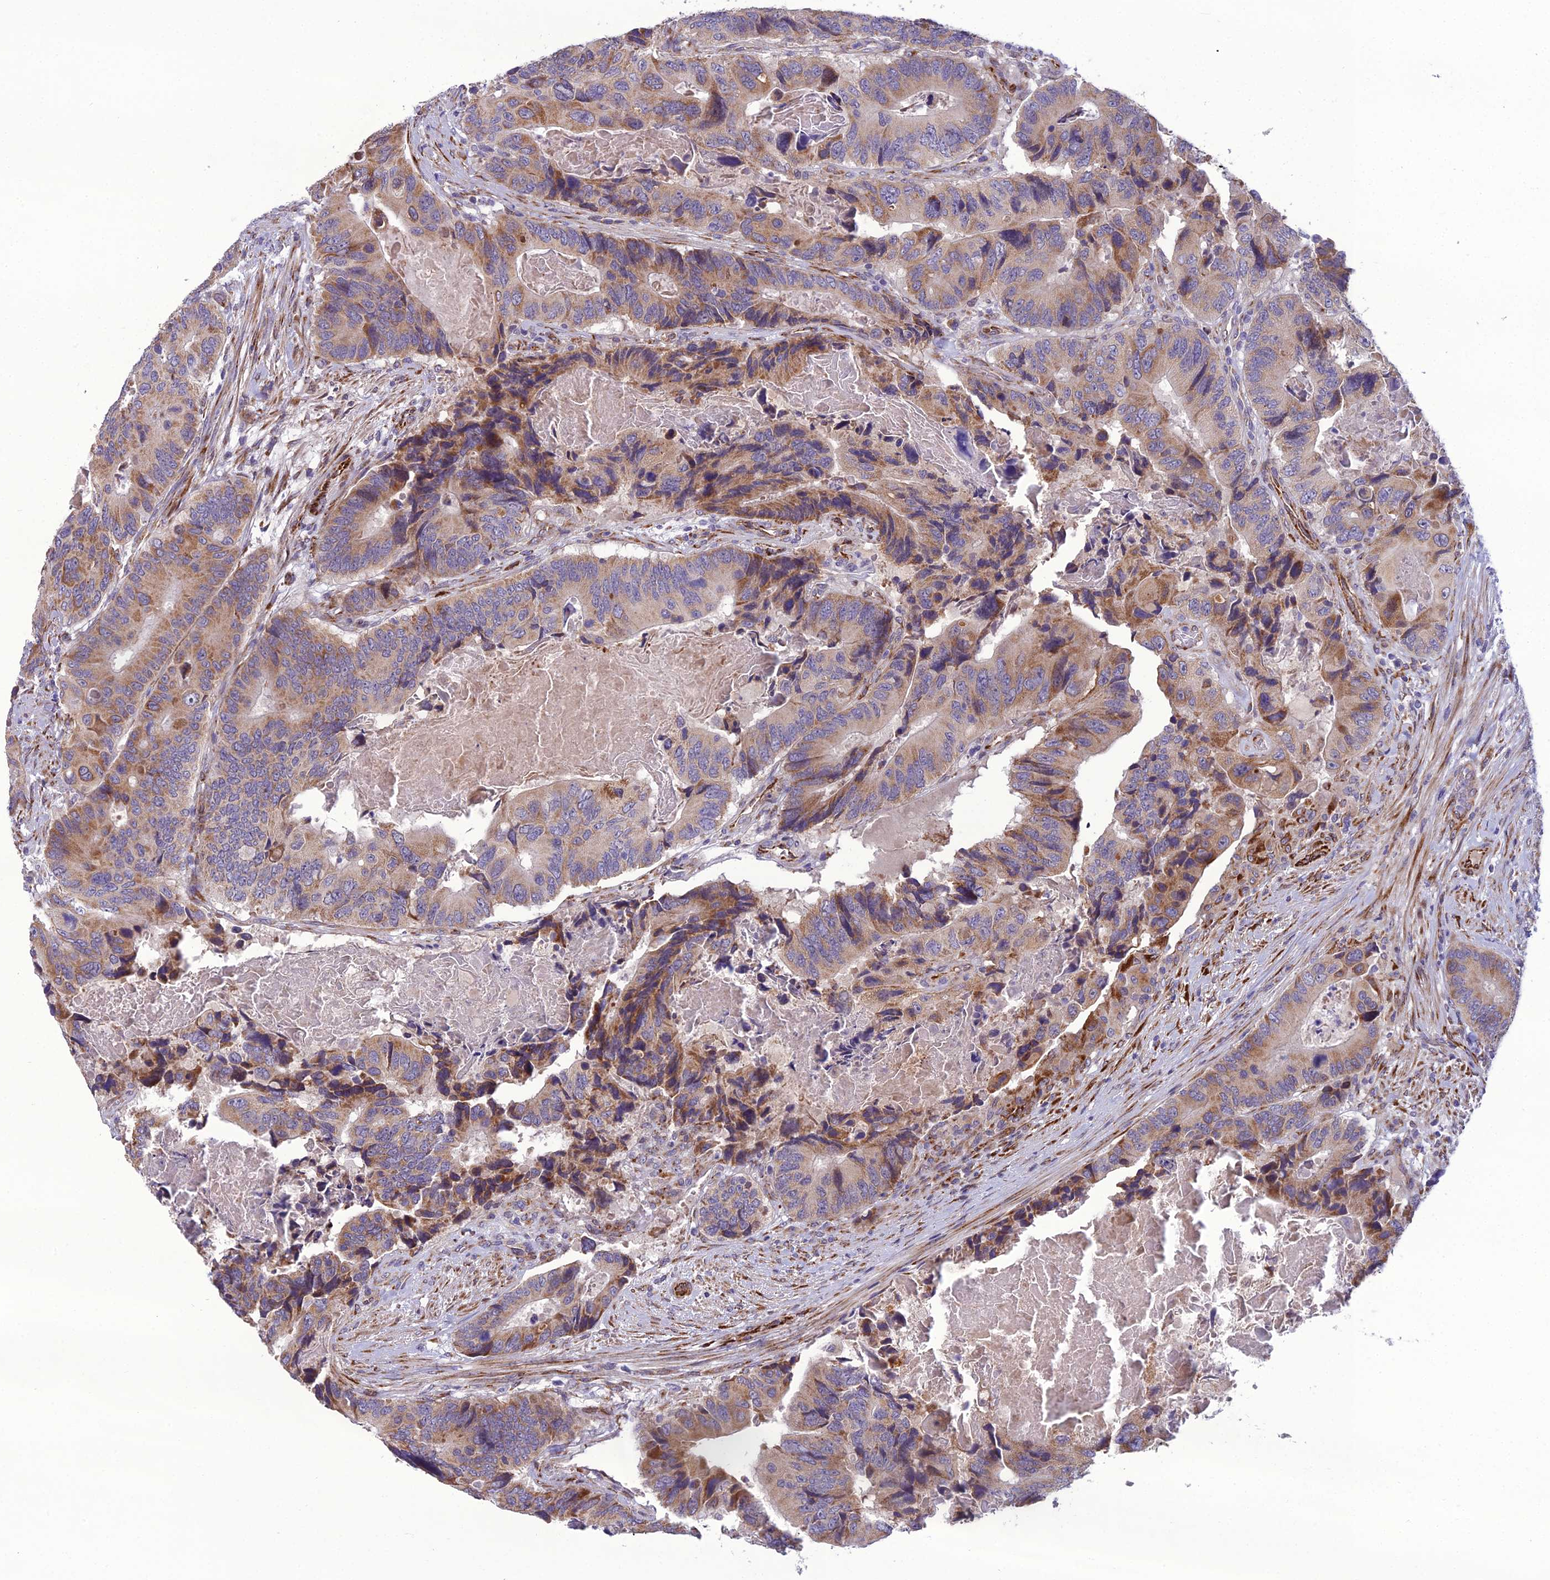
{"staining": {"intensity": "moderate", "quantity": "25%-75%", "location": "cytoplasmic/membranous"}, "tissue": "colorectal cancer", "cell_type": "Tumor cells", "image_type": "cancer", "snomed": [{"axis": "morphology", "description": "Adenocarcinoma, NOS"}, {"axis": "topography", "description": "Colon"}], "caption": "Moderate cytoplasmic/membranous expression is seen in about 25%-75% of tumor cells in colorectal cancer. (IHC, brightfield microscopy, high magnification).", "gene": "NODAL", "patient": {"sex": "male", "age": 84}}